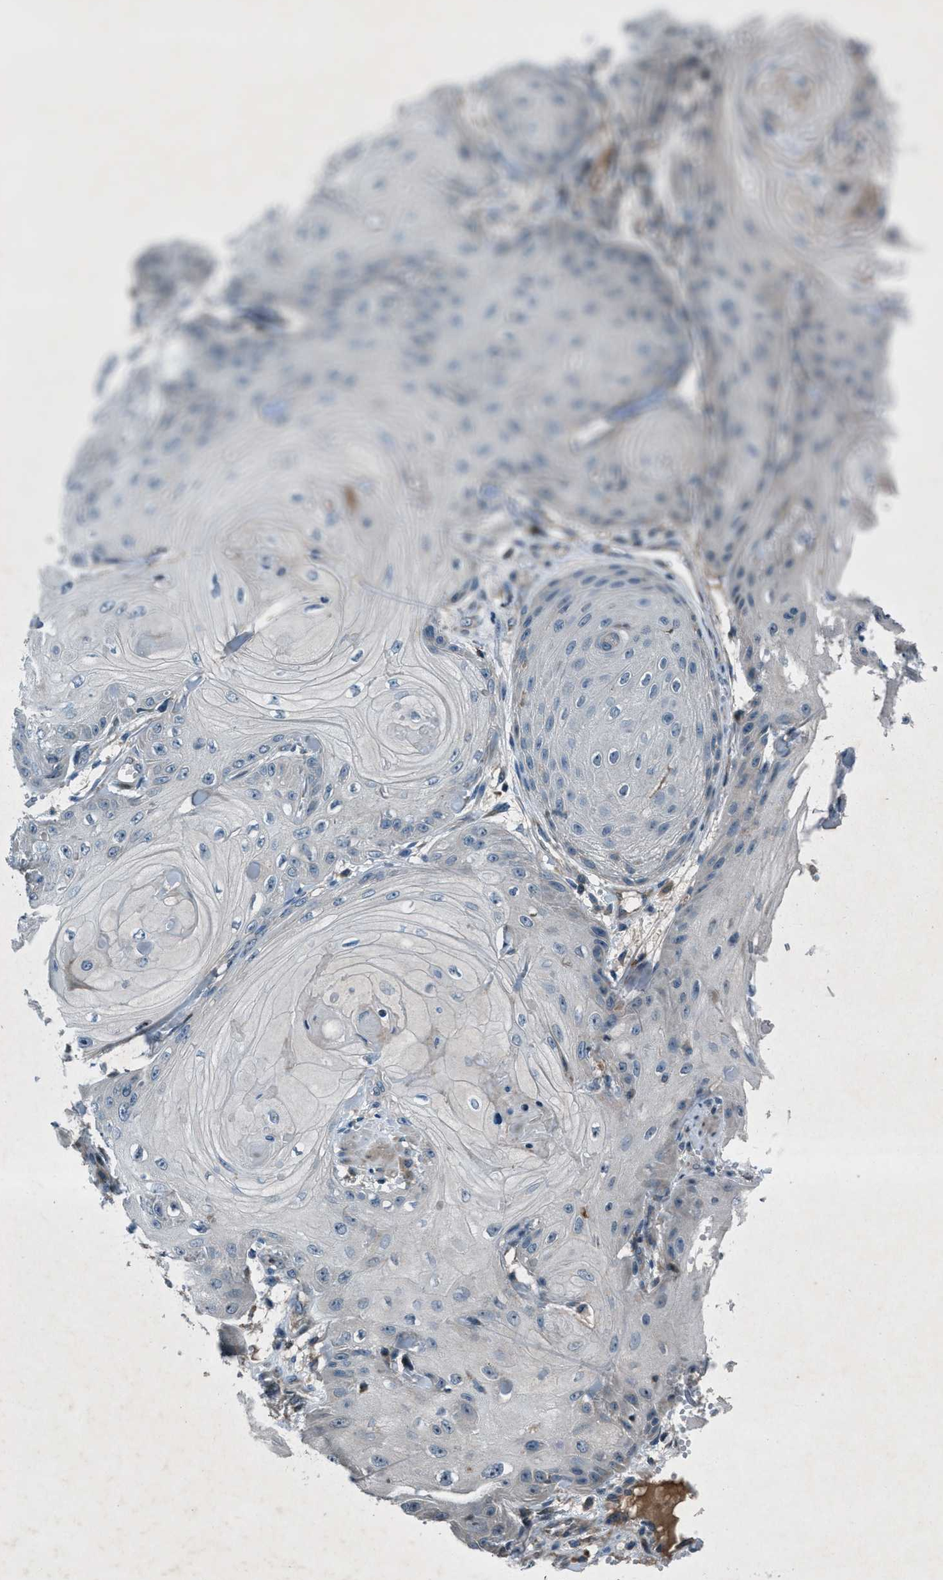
{"staining": {"intensity": "negative", "quantity": "none", "location": "none"}, "tissue": "skin cancer", "cell_type": "Tumor cells", "image_type": "cancer", "snomed": [{"axis": "morphology", "description": "Squamous cell carcinoma, NOS"}, {"axis": "topography", "description": "Skin"}], "caption": "Micrograph shows no significant protein positivity in tumor cells of skin cancer (squamous cell carcinoma). (Brightfield microscopy of DAB immunohistochemistry at high magnification).", "gene": "CLEC2D", "patient": {"sex": "male", "age": 74}}